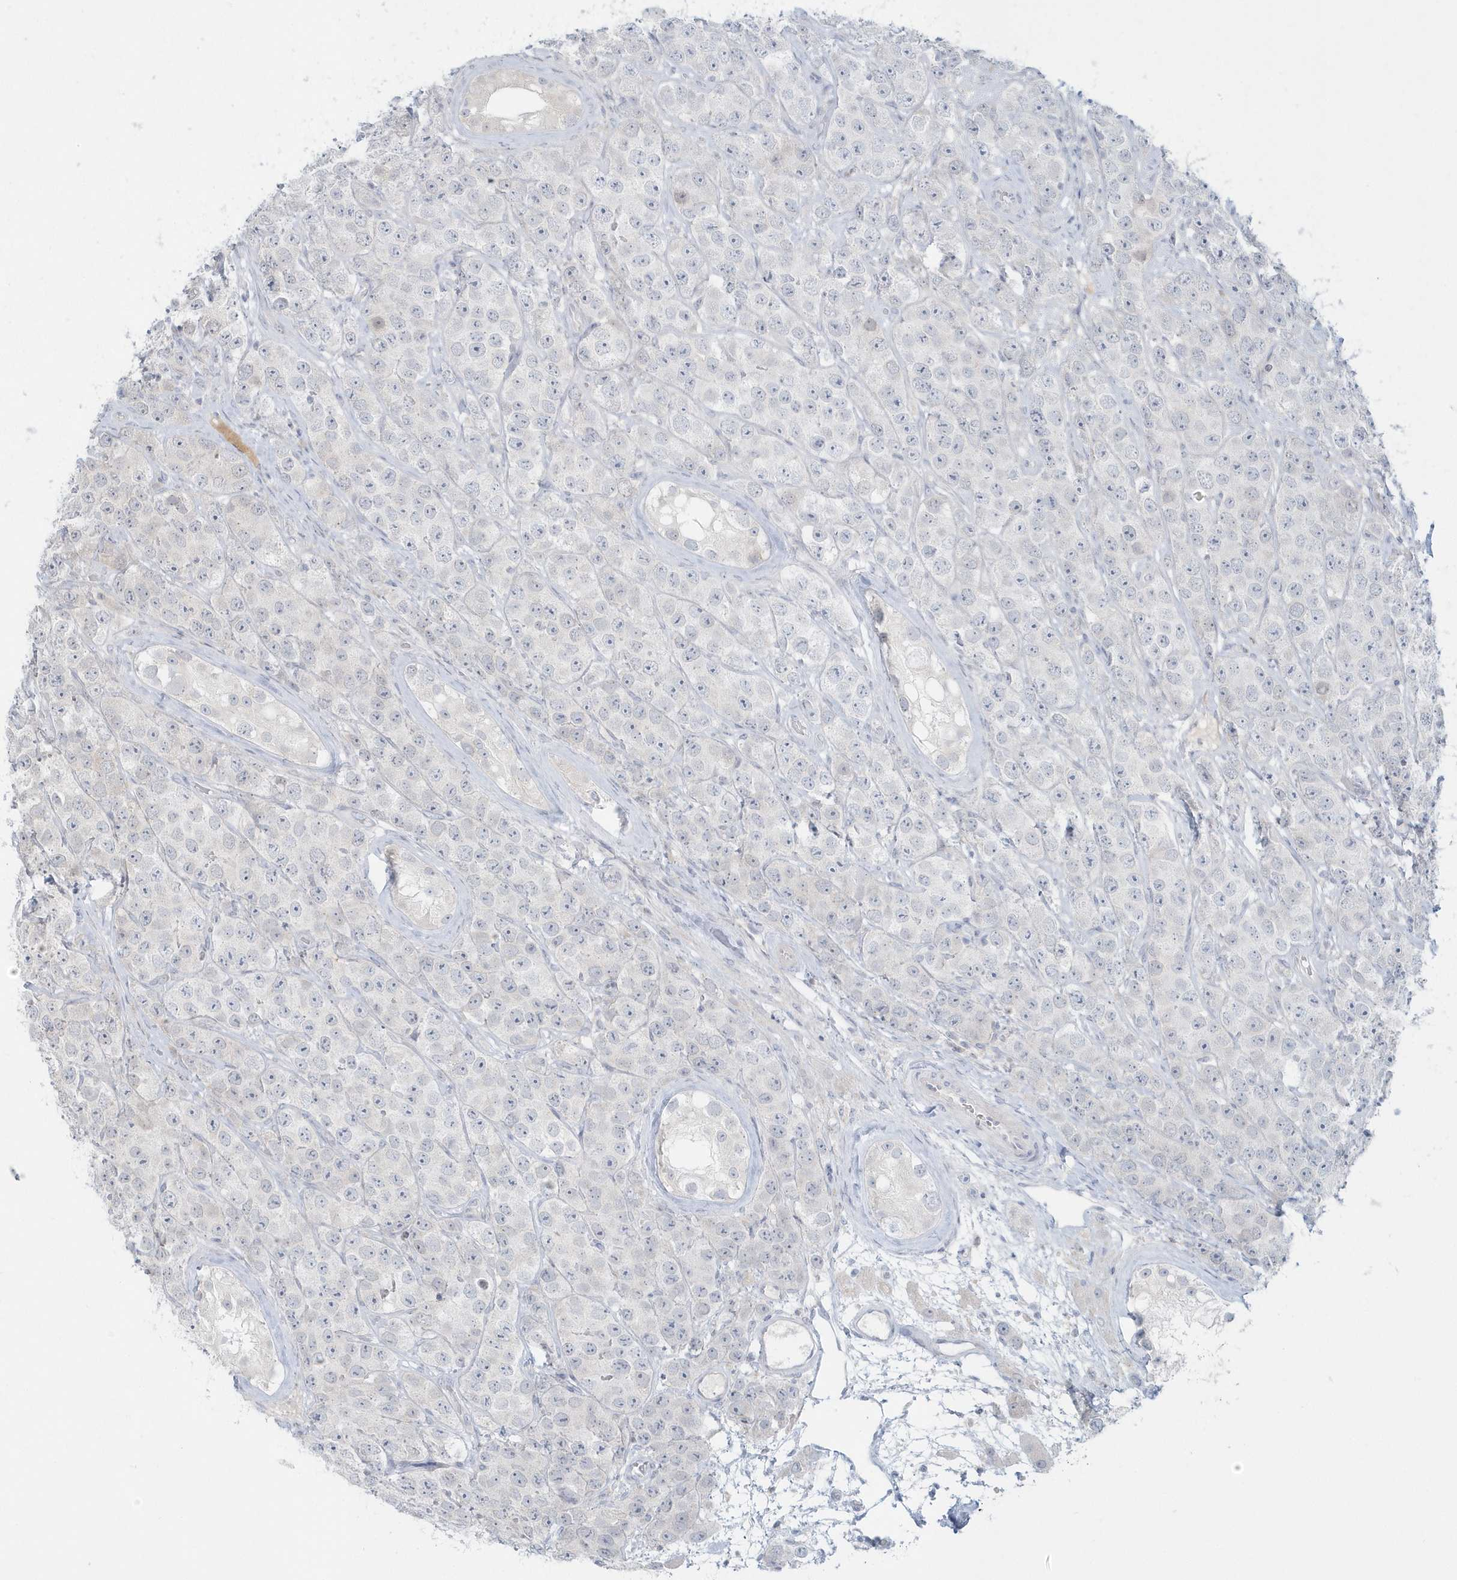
{"staining": {"intensity": "negative", "quantity": "none", "location": "none"}, "tissue": "testis cancer", "cell_type": "Tumor cells", "image_type": "cancer", "snomed": [{"axis": "morphology", "description": "Seminoma, NOS"}, {"axis": "topography", "description": "Testis"}], "caption": "Testis cancer stained for a protein using immunohistochemistry exhibits no expression tumor cells.", "gene": "BLTP3A", "patient": {"sex": "male", "age": 28}}